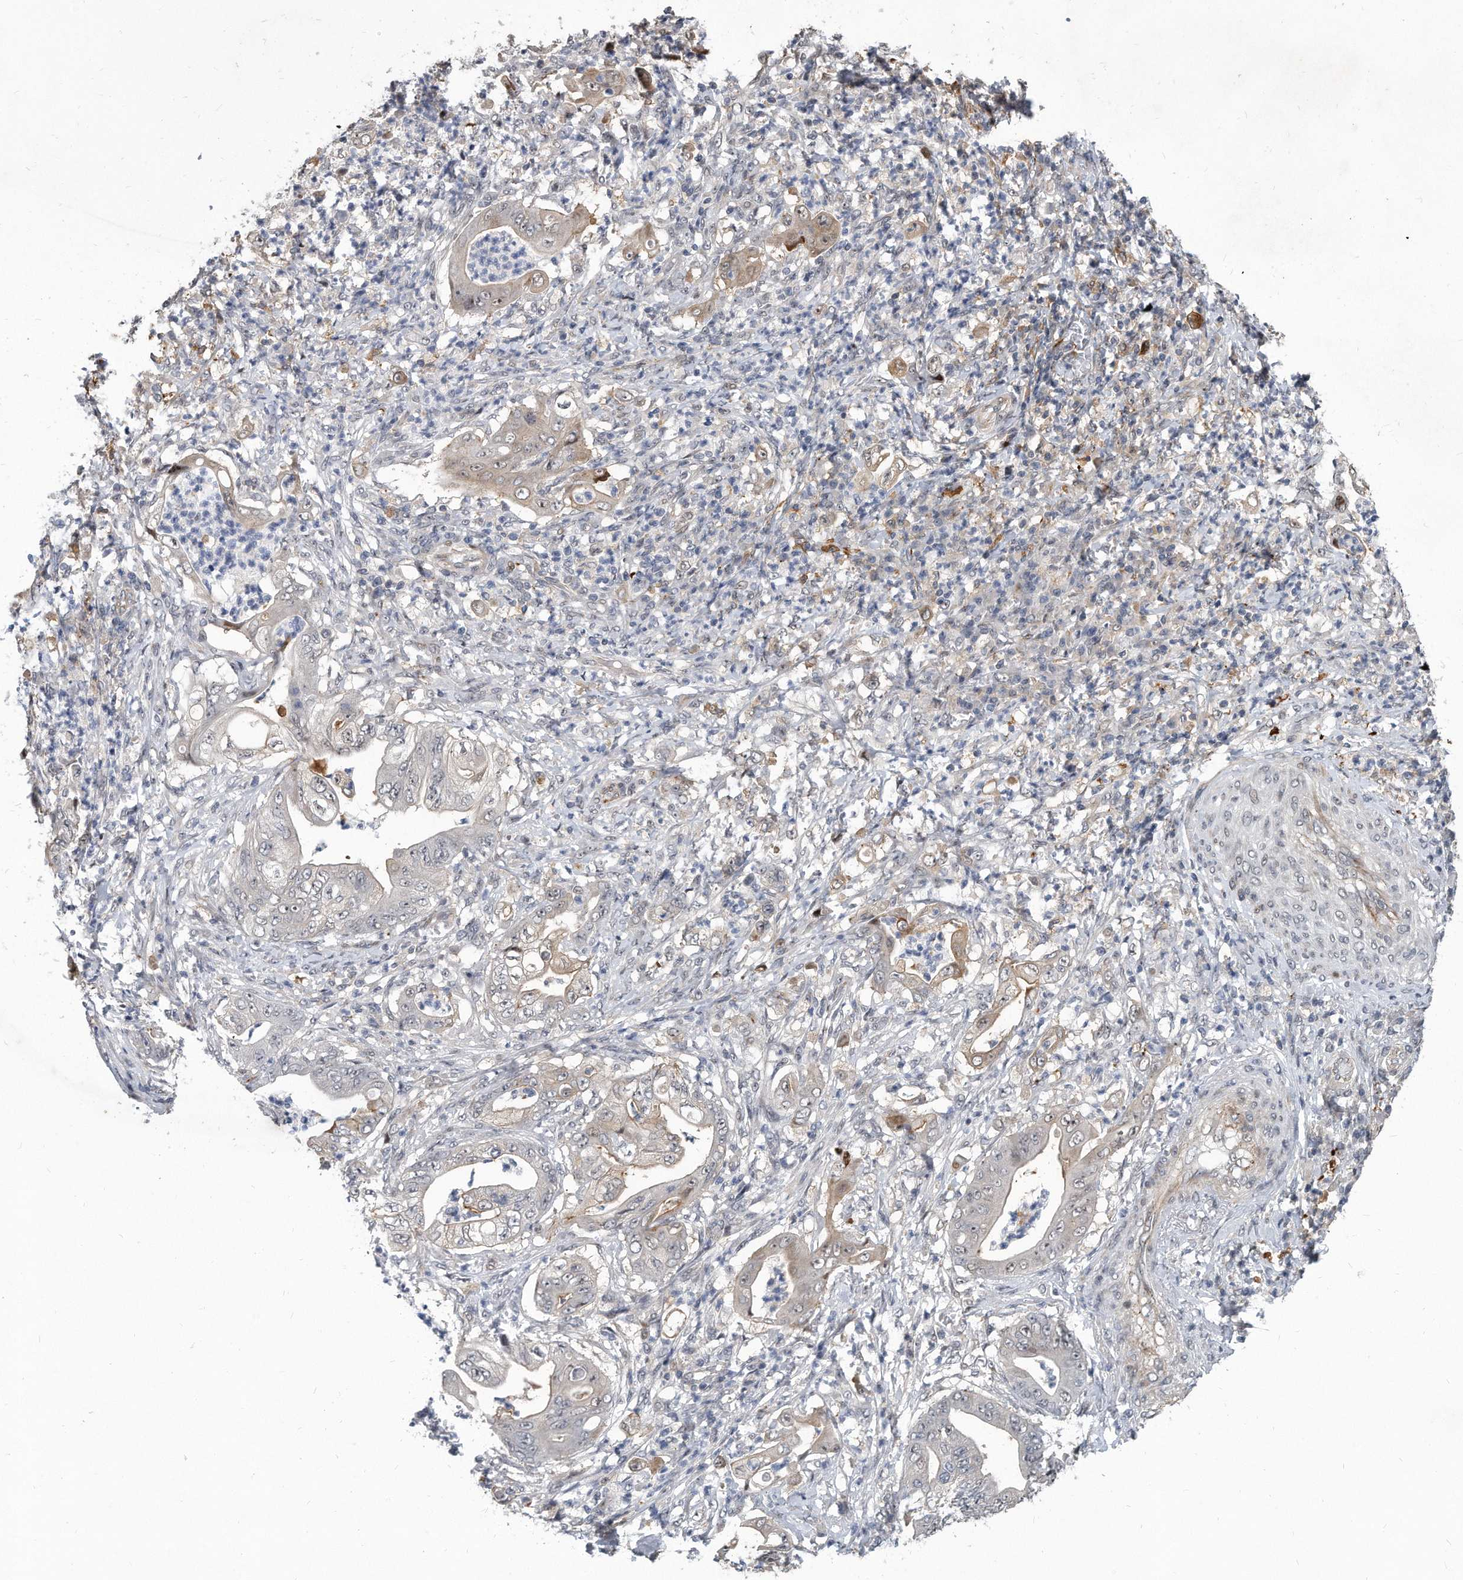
{"staining": {"intensity": "weak", "quantity": "<25%", "location": "cytoplasmic/membranous"}, "tissue": "stomach cancer", "cell_type": "Tumor cells", "image_type": "cancer", "snomed": [{"axis": "morphology", "description": "Adenocarcinoma, NOS"}, {"axis": "topography", "description": "Stomach"}], "caption": "Adenocarcinoma (stomach) was stained to show a protein in brown. There is no significant staining in tumor cells.", "gene": "PGBD2", "patient": {"sex": "female", "age": 73}}